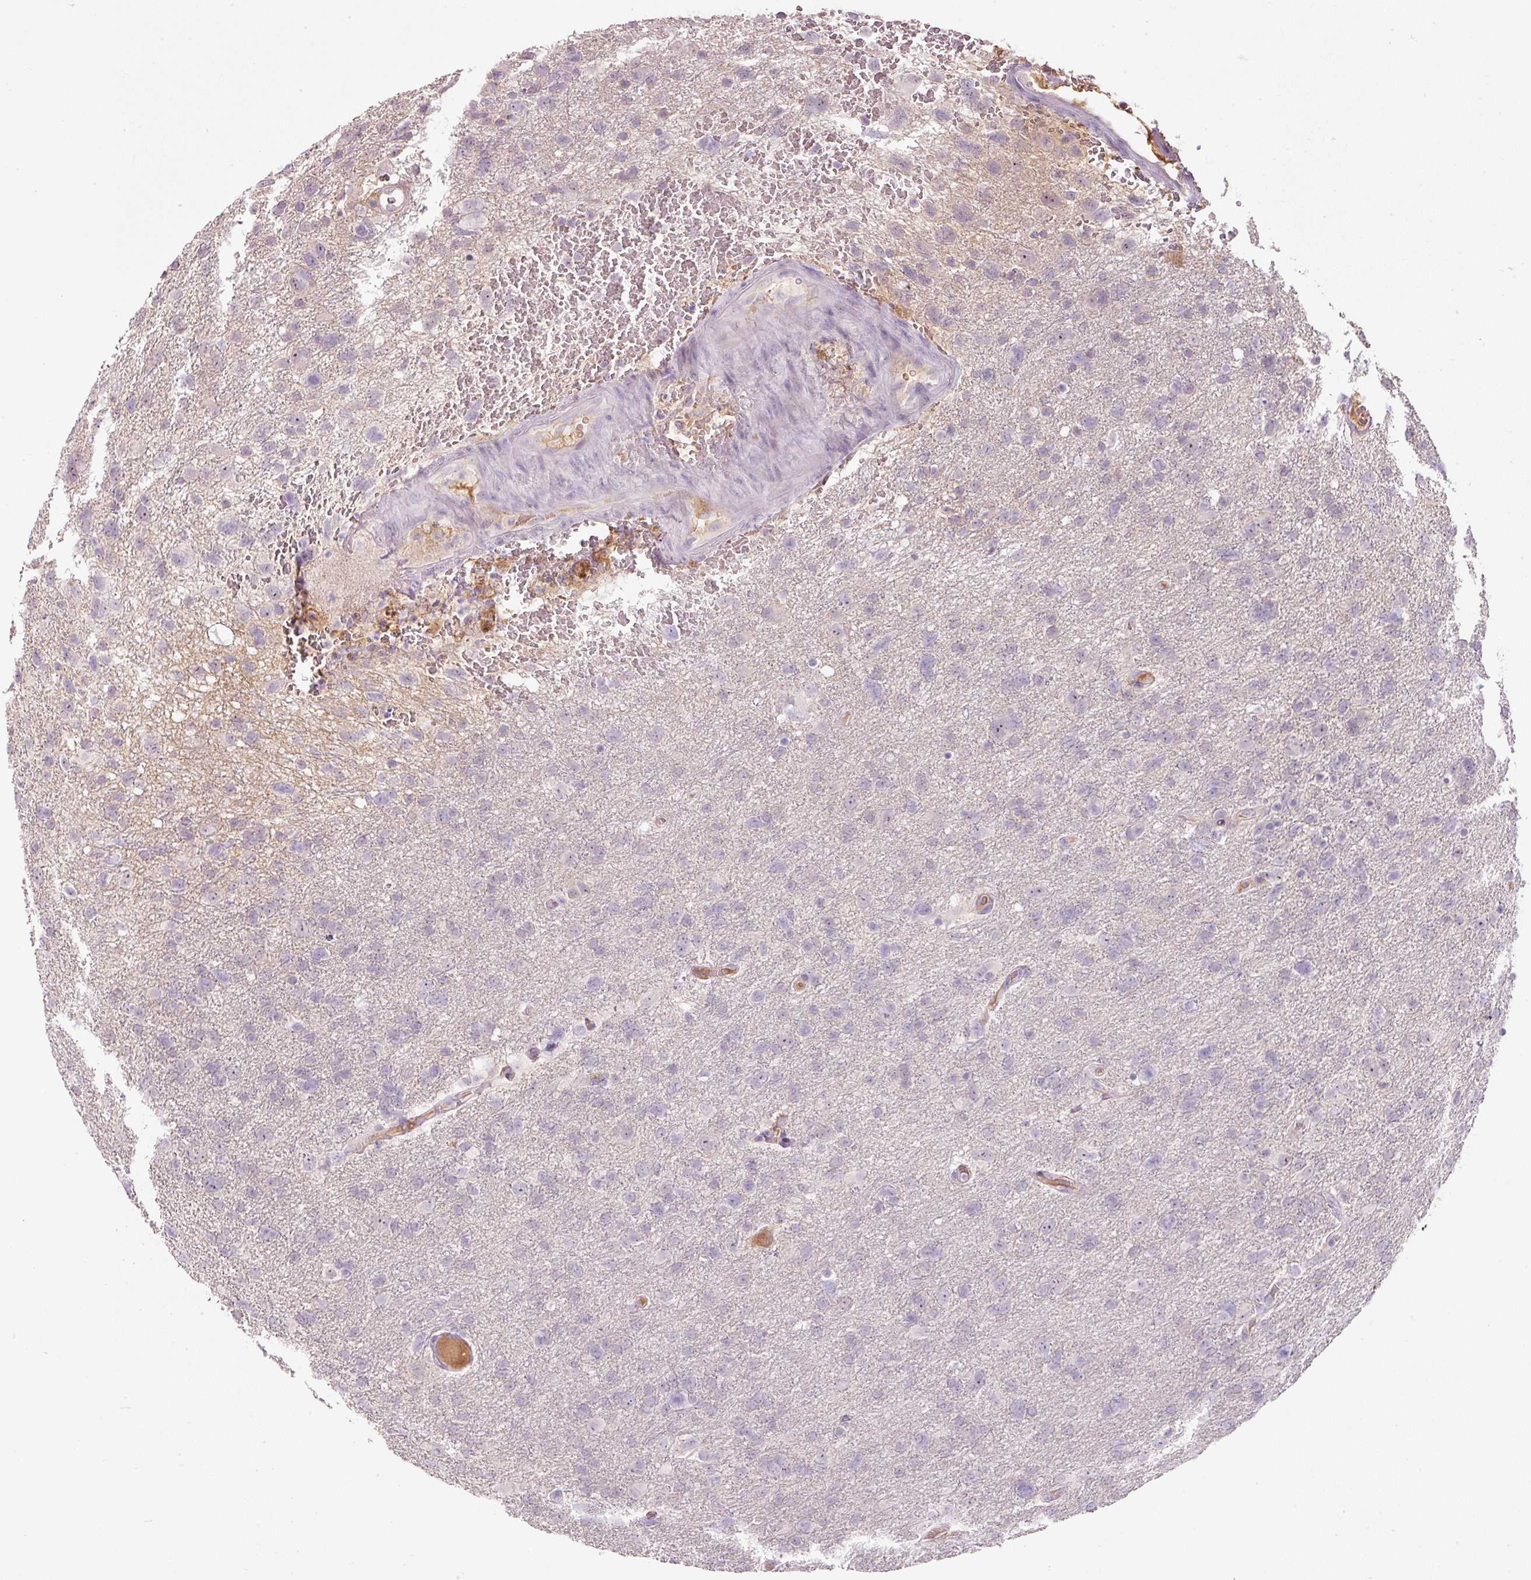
{"staining": {"intensity": "negative", "quantity": "none", "location": "none"}, "tissue": "glioma", "cell_type": "Tumor cells", "image_type": "cancer", "snomed": [{"axis": "morphology", "description": "Glioma, malignant, High grade"}, {"axis": "topography", "description": "Brain"}], "caption": "Tumor cells show no significant positivity in malignant glioma (high-grade).", "gene": "TMEM37", "patient": {"sex": "male", "age": 61}}